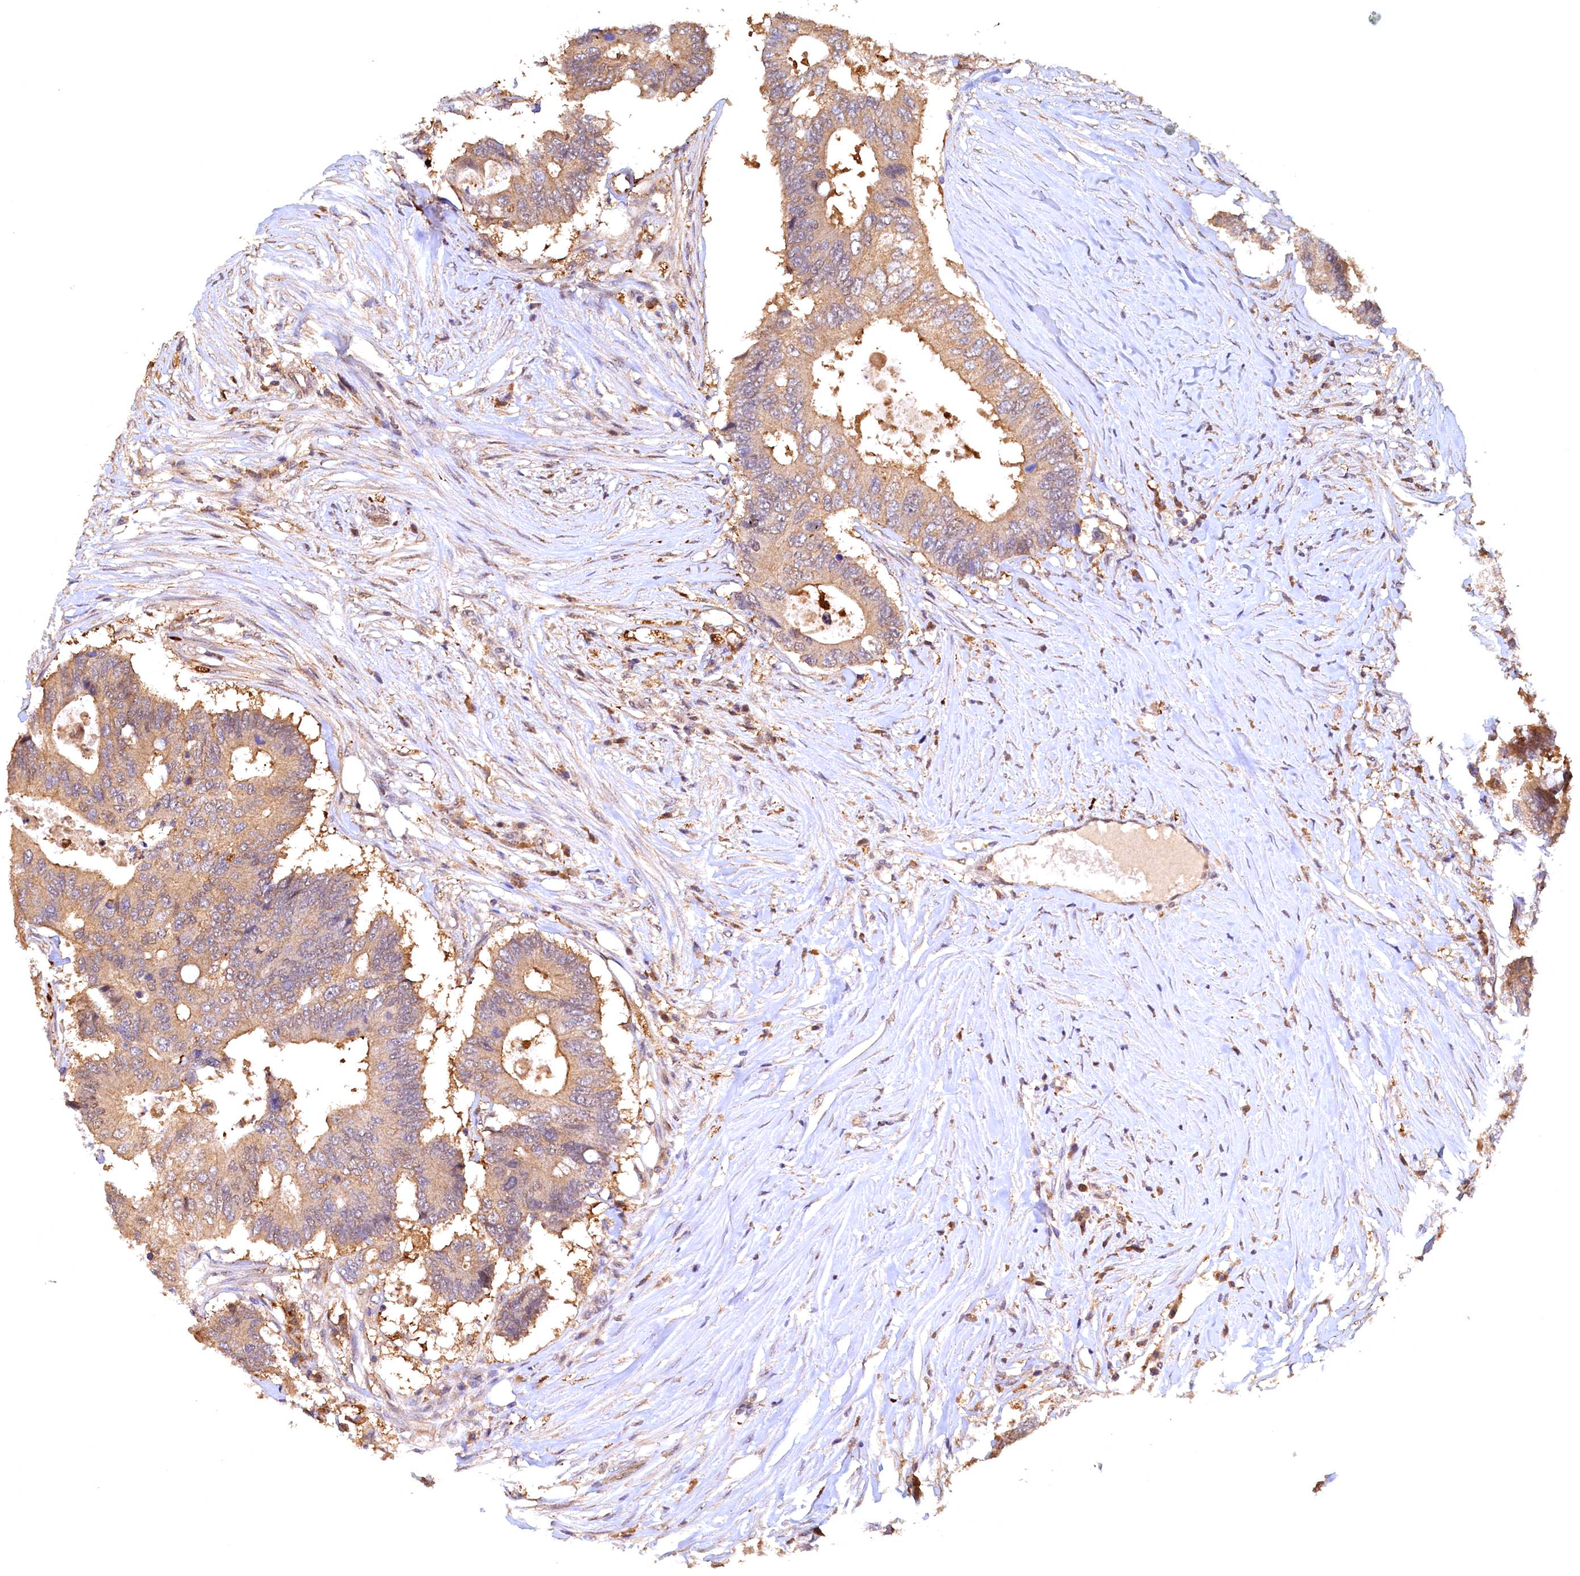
{"staining": {"intensity": "moderate", "quantity": ">75%", "location": "cytoplasmic/membranous"}, "tissue": "colorectal cancer", "cell_type": "Tumor cells", "image_type": "cancer", "snomed": [{"axis": "morphology", "description": "Adenocarcinoma, NOS"}, {"axis": "topography", "description": "Colon"}], "caption": "Adenocarcinoma (colorectal) tissue demonstrates moderate cytoplasmic/membranous positivity in about >75% of tumor cells", "gene": "UBL7", "patient": {"sex": "male", "age": 71}}